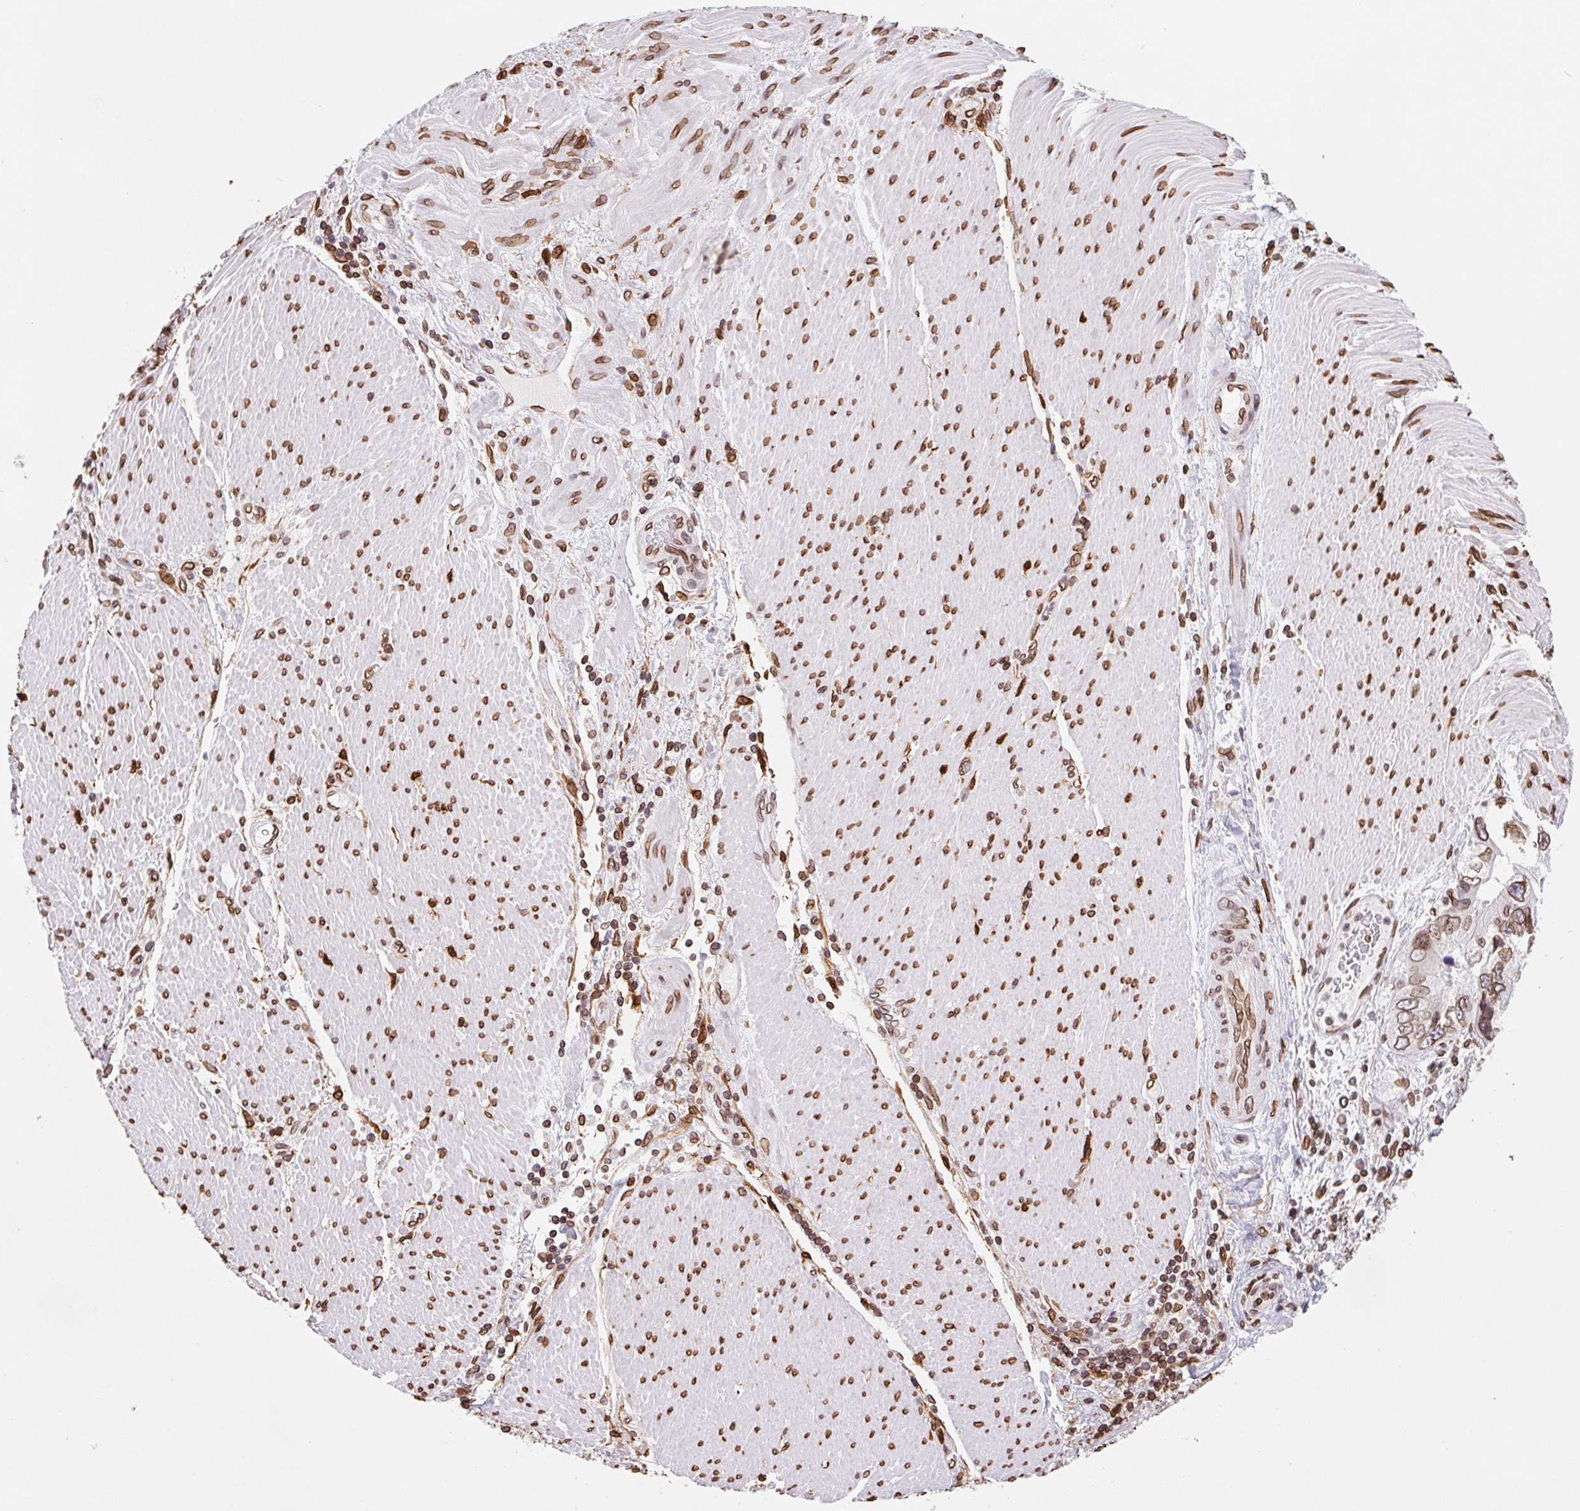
{"staining": {"intensity": "strong", "quantity": ">75%", "location": "cytoplasmic/membranous,nuclear"}, "tissue": "stomach cancer", "cell_type": "Tumor cells", "image_type": "cancer", "snomed": [{"axis": "morphology", "description": "Adenocarcinoma, NOS"}, {"axis": "topography", "description": "Pancreas"}, {"axis": "topography", "description": "Stomach, upper"}], "caption": "Immunohistochemistry image of neoplastic tissue: human adenocarcinoma (stomach) stained using IHC reveals high levels of strong protein expression localized specifically in the cytoplasmic/membranous and nuclear of tumor cells, appearing as a cytoplasmic/membranous and nuclear brown color.", "gene": "LMNB2", "patient": {"sex": "male", "age": 77}}